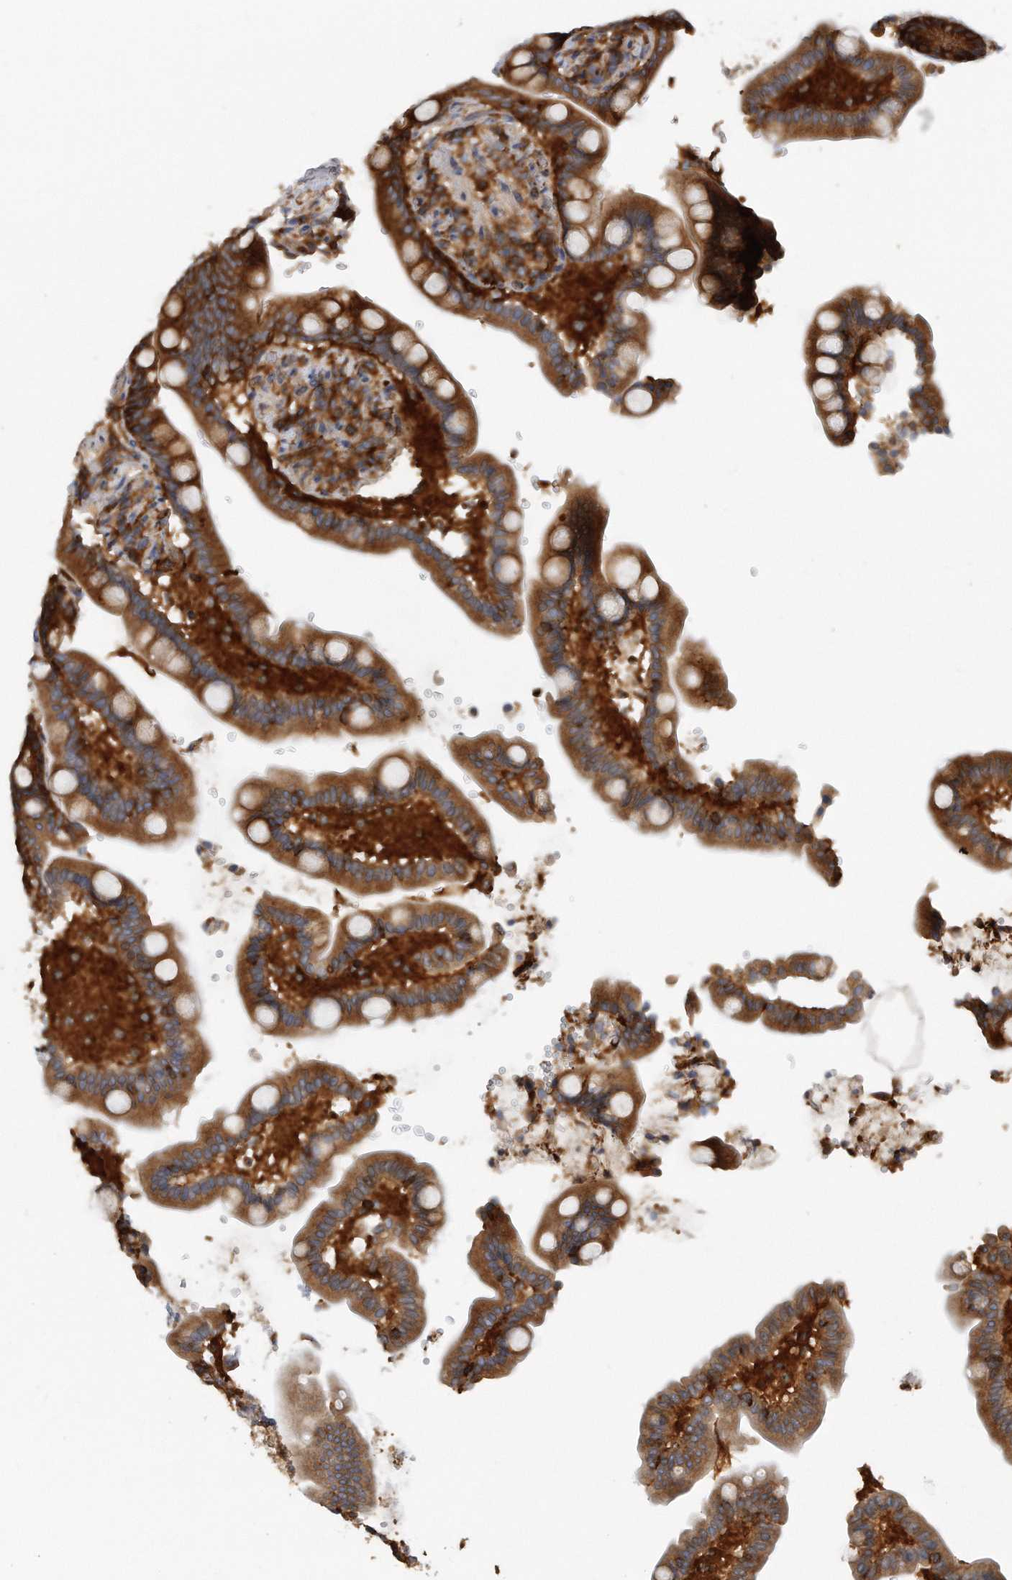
{"staining": {"intensity": "strong", "quantity": ">75%", "location": "cytoplasmic/membranous"}, "tissue": "colon", "cell_type": "Endothelial cells", "image_type": "normal", "snomed": [{"axis": "morphology", "description": "Normal tissue, NOS"}, {"axis": "topography", "description": "Smooth muscle"}, {"axis": "topography", "description": "Colon"}], "caption": "Colon stained with immunohistochemistry (IHC) demonstrates strong cytoplasmic/membranous expression in about >75% of endothelial cells. The protein is stained brown, and the nuclei are stained in blue (DAB (3,3'-diaminobenzidine) IHC with brightfield microscopy, high magnification).", "gene": "EIF3I", "patient": {"sex": "male", "age": 73}}